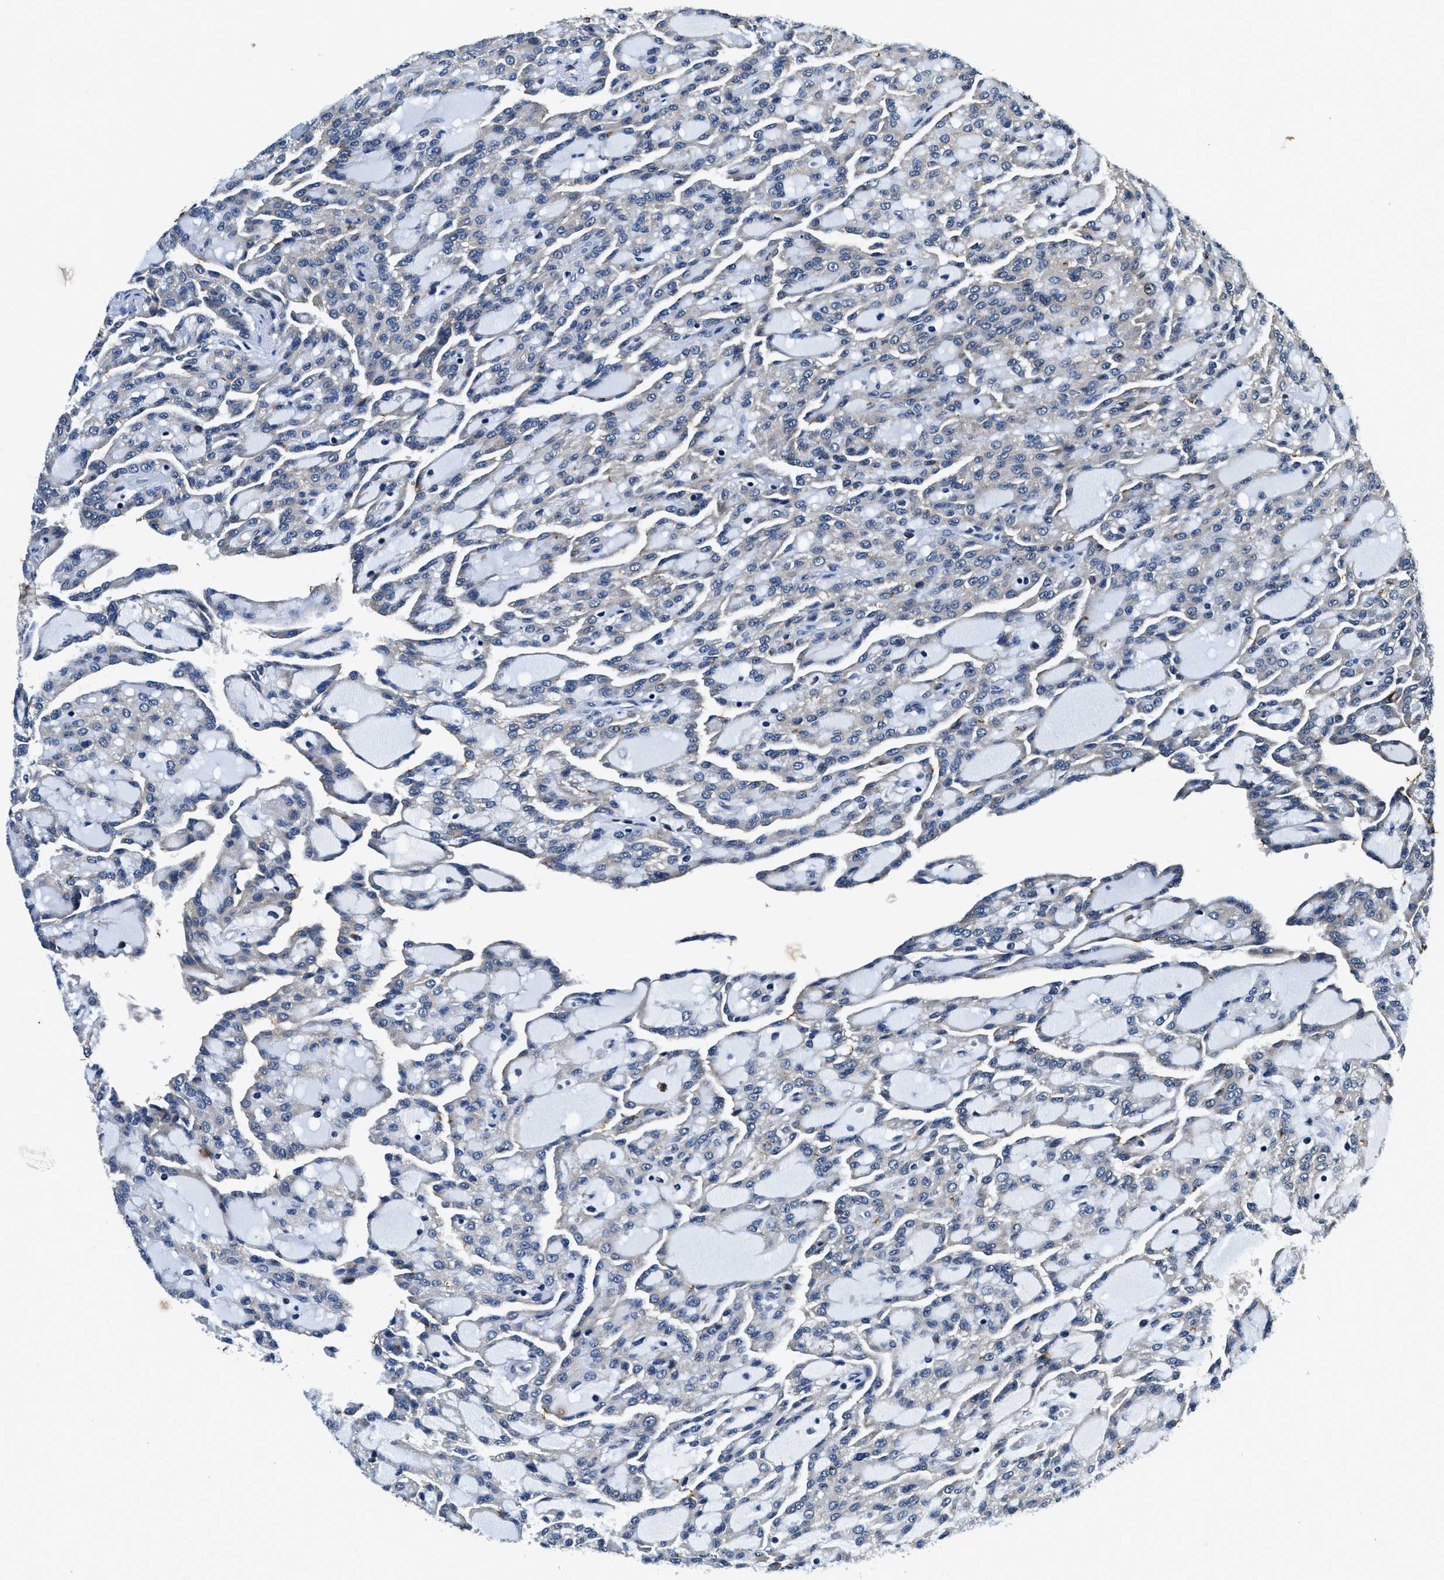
{"staining": {"intensity": "negative", "quantity": "none", "location": "none"}, "tissue": "renal cancer", "cell_type": "Tumor cells", "image_type": "cancer", "snomed": [{"axis": "morphology", "description": "Adenocarcinoma, NOS"}, {"axis": "topography", "description": "Kidney"}], "caption": "Immunohistochemistry (IHC) micrograph of neoplastic tissue: human adenocarcinoma (renal) stained with DAB demonstrates no significant protein staining in tumor cells.", "gene": "PI4KB", "patient": {"sex": "male", "age": 63}}